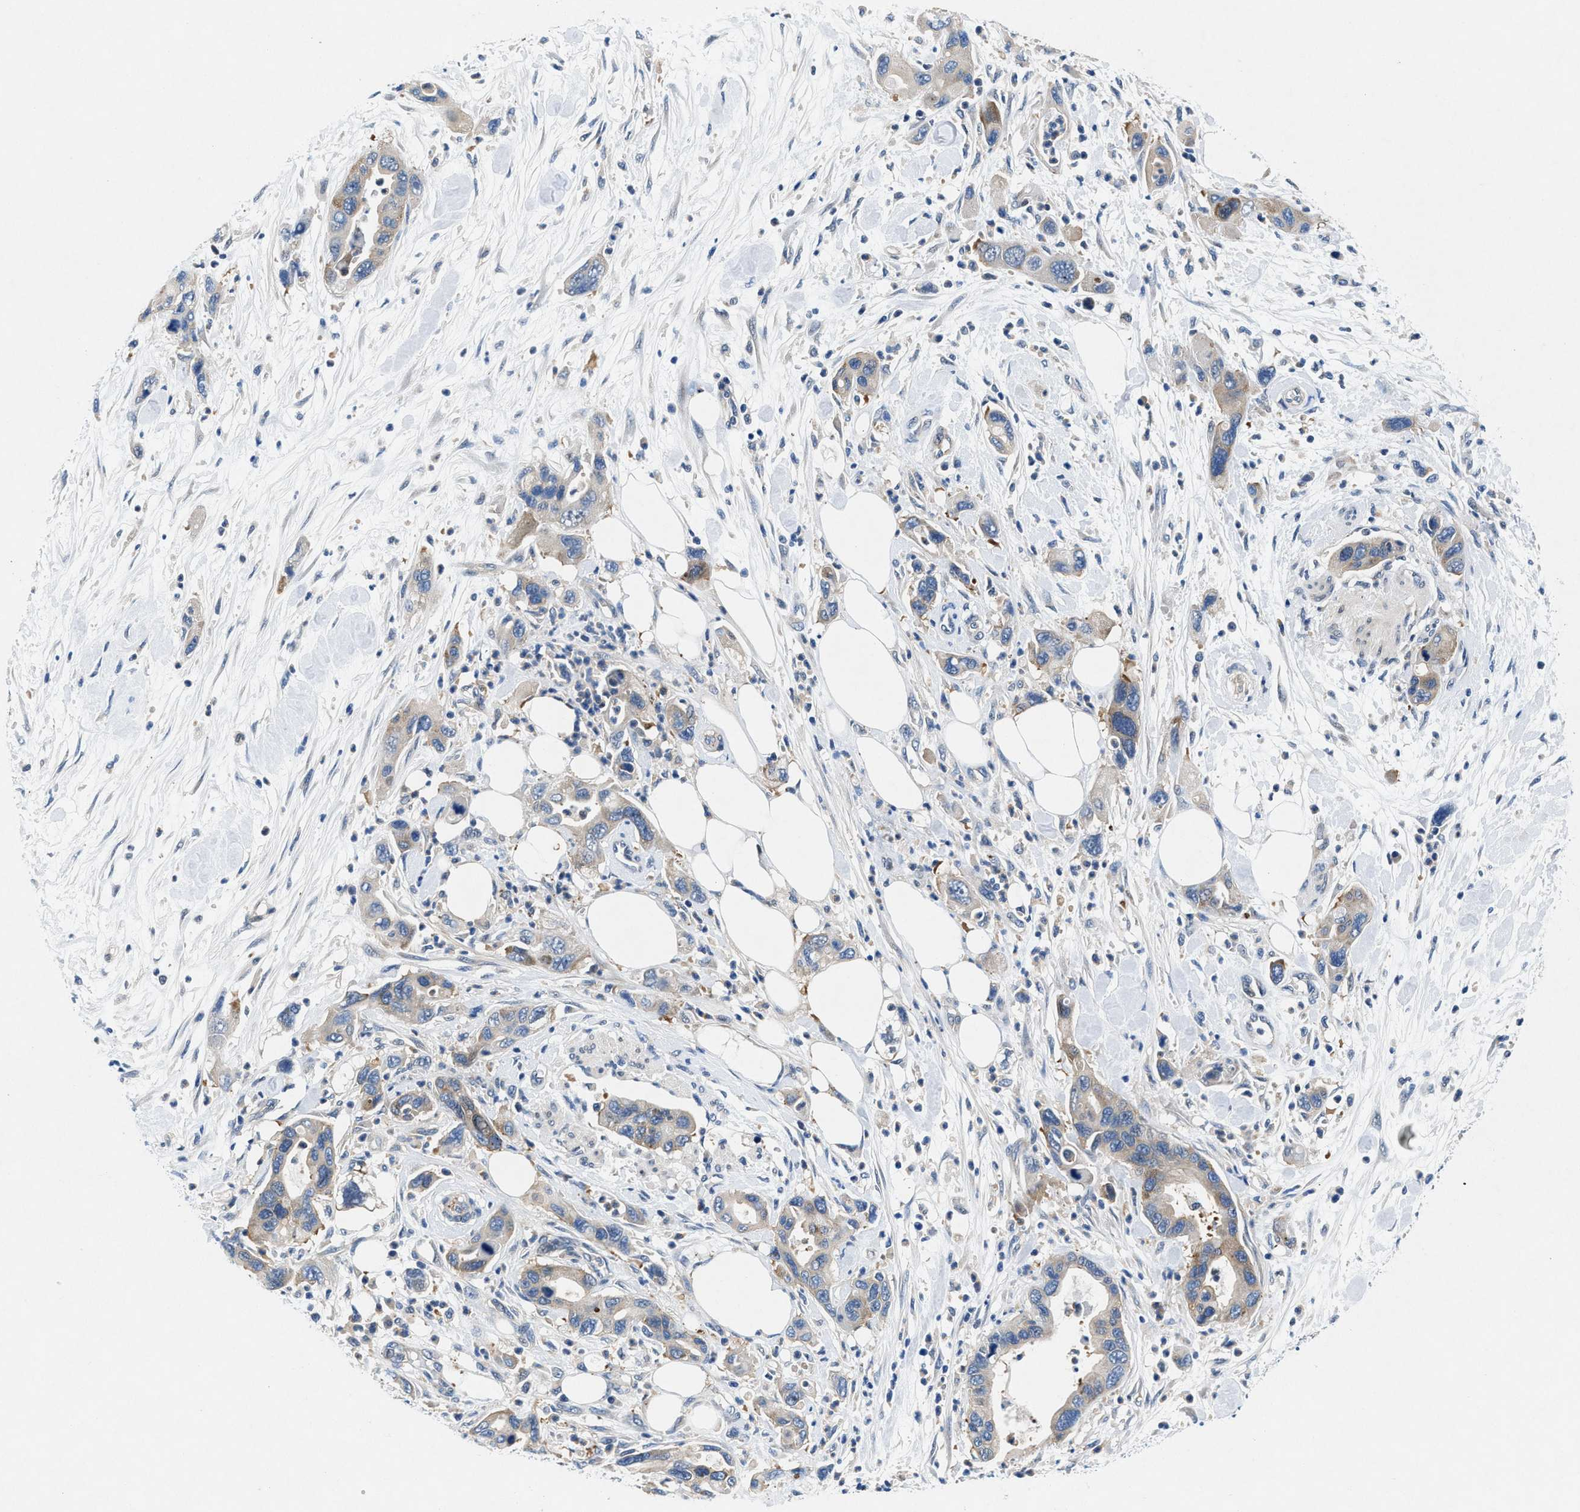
{"staining": {"intensity": "weak", "quantity": "<25%", "location": "cytoplasmic/membranous"}, "tissue": "pancreatic cancer", "cell_type": "Tumor cells", "image_type": "cancer", "snomed": [{"axis": "morphology", "description": "Normal tissue, NOS"}, {"axis": "morphology", "description": "Adenocarcinoma, NOS"}, {"axis": "topography", "description": "Pancreas"}], "caption": "Tumor cells show no significant expression in pancreatic cancer. (DAB (3,3'-diaminobenzidine) immunohistochemistry (IHC) with hematoxylin counter stain).", "gene": "COPS2", "patient": {"sex": "female", "age": 71}}